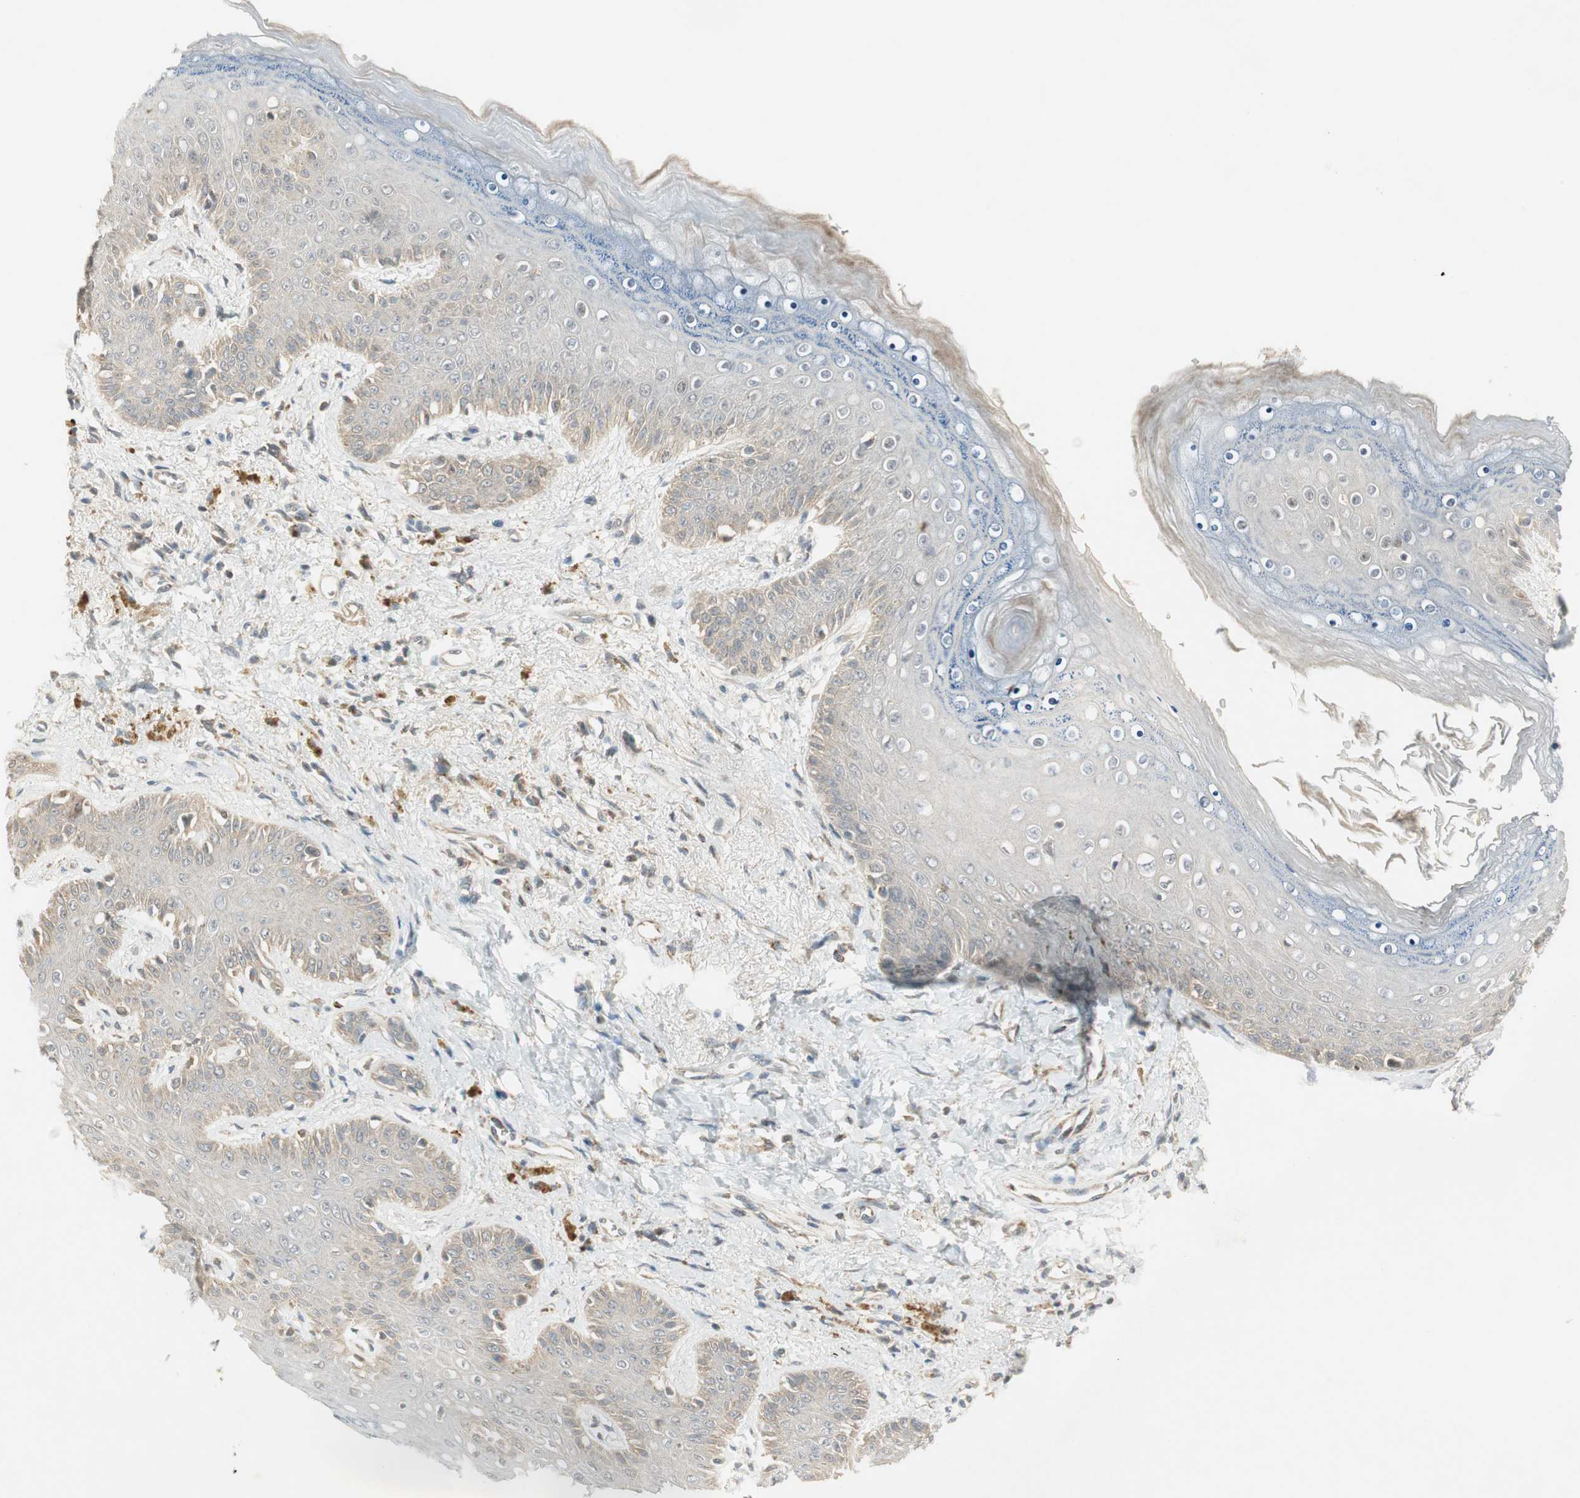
{"staining": {"intensity": "weak", "quantity": "<25%", "location": "cytoplasmic/membranous"}, "tissue": "skin", "cell_type": "Epidermal cells", "image_type": "normal", "snomed": [{"axis": "morphology", "description": "Normal tissue, NOS"}, {"axis": "topography", "description": "Anal"}], "caption": "Immunohistochemical staining of benign human skin reveals no significant expression in epidermal cells.", "gene": "USP2", "patient": {"sex": "female", "age": 46}}